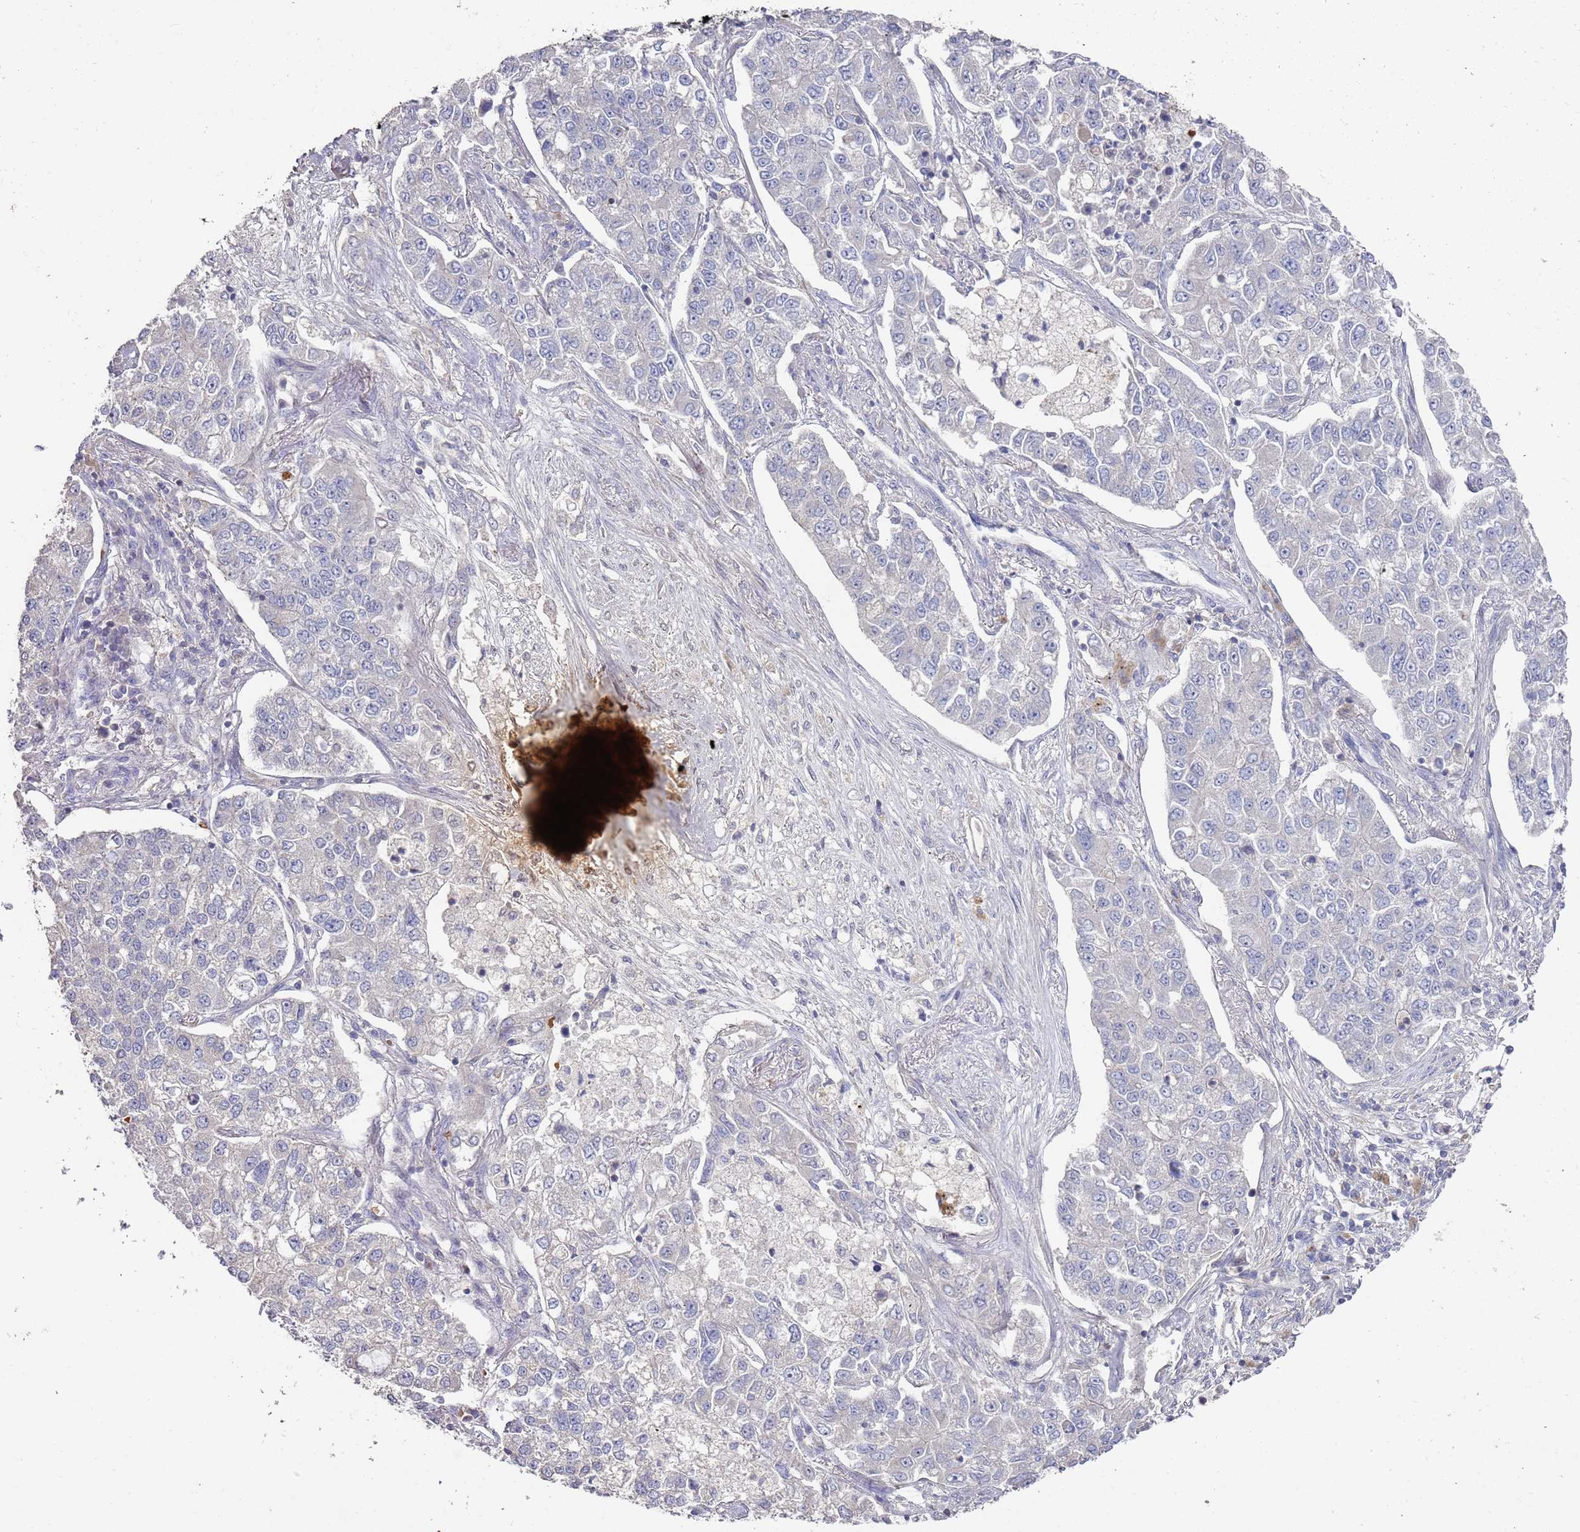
{"staining": {"intensity": "negative", "quantity": "none", "location": "none"}, "tissue": "lung cancer", "cell_type": "Tumor cells", "image_type": "cancer", "snomed": [{"axis": "morphology", "description": "Adenocarcinoma, NOS"}, {"axis": "topography", "description": "Lung"}], "caption": "High magnification brightfield microscopy of lung adenocarcinoma stained with DAB (brown) and counterstained with hematoxylin (blue): tumor cells show no significant positivity.", "gene": "LACC1", "patient": {"sex": "male", "age": 49}}